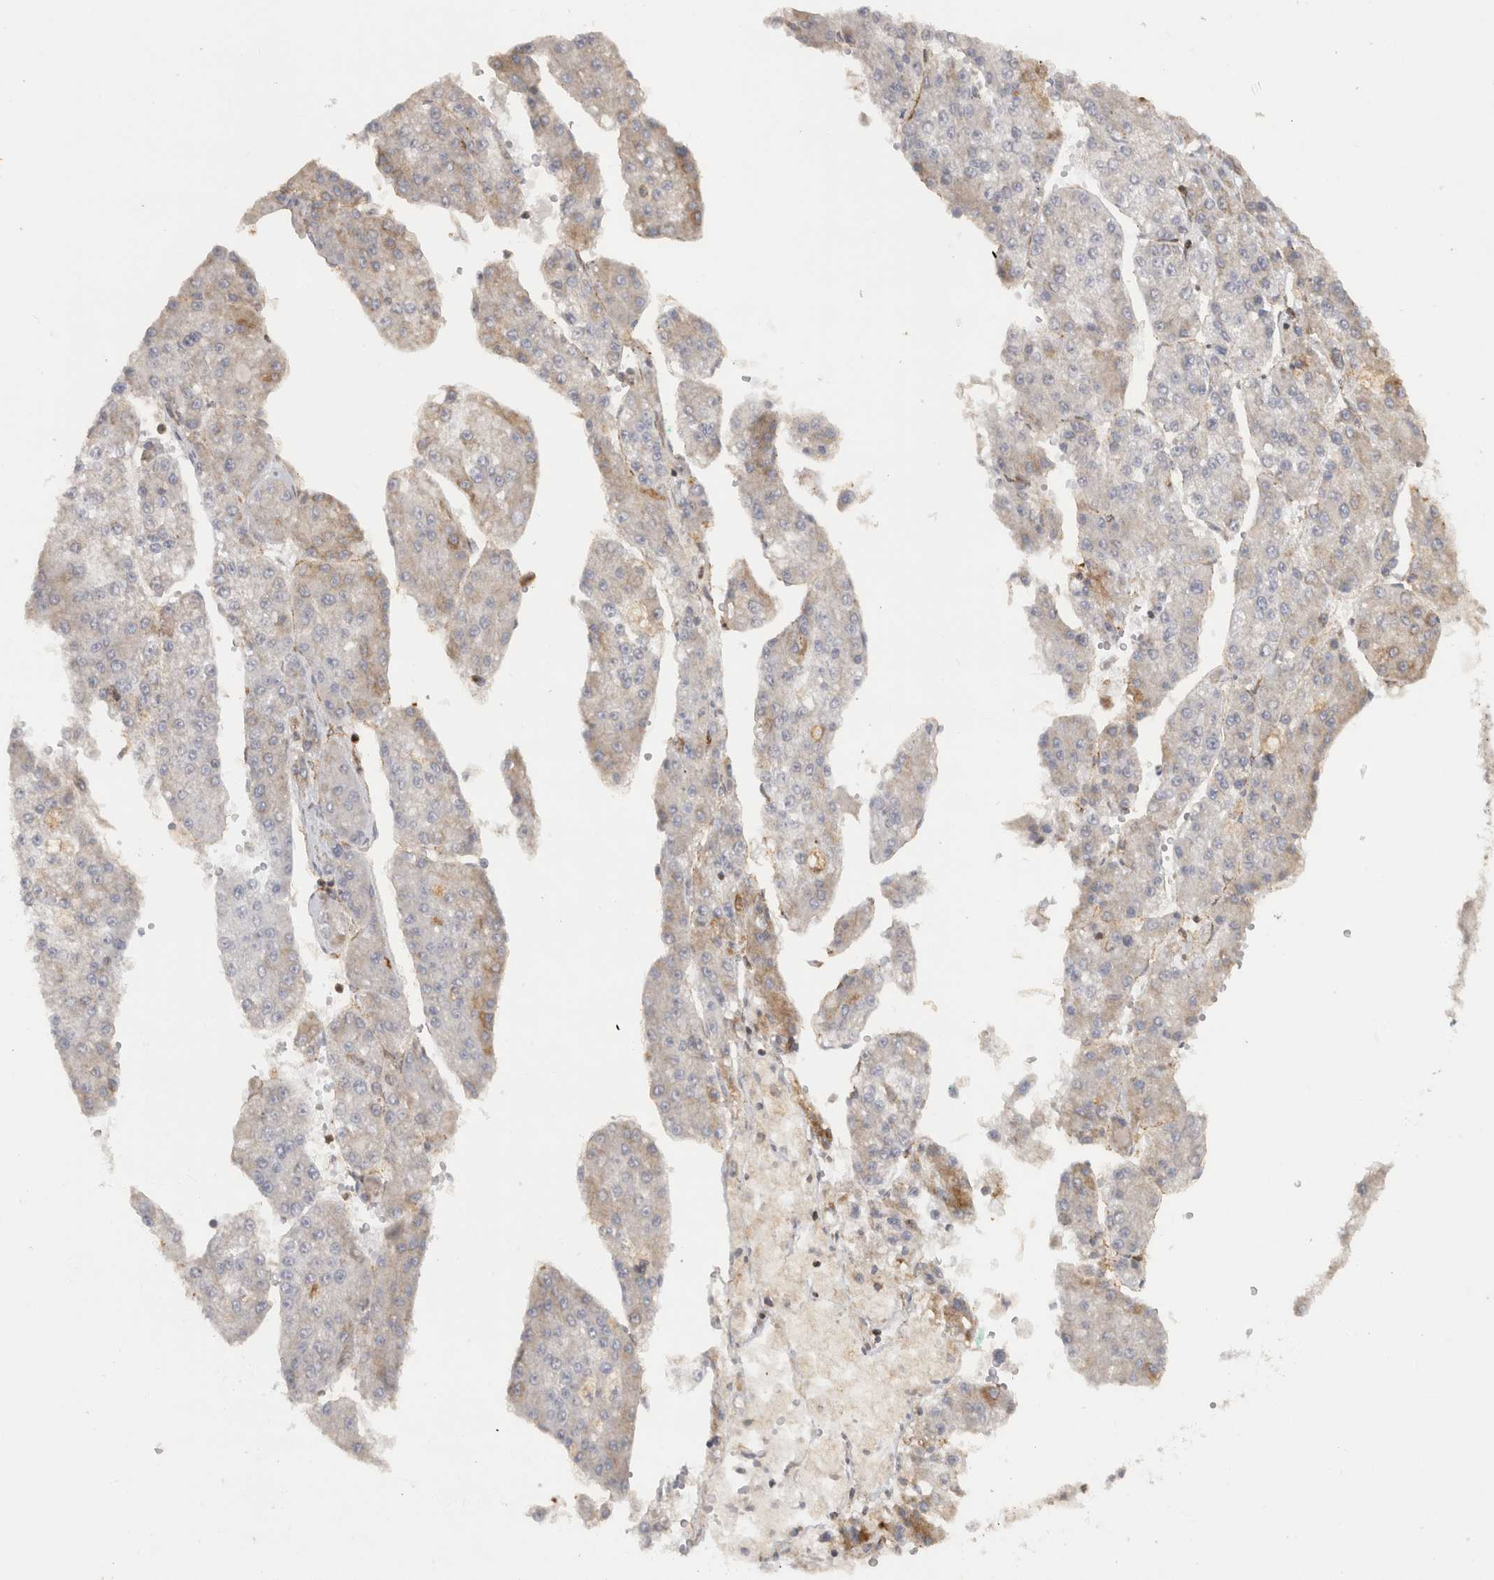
{"staining": {"intensity": "weak", "quantity": "<25%", "location": "cytoplasmic/membranous"}, "tissue": "liver cancer", "cell_type": "Tumor cells", "image_type": "cancer", "snomed": [{"axis": "morphology", "description": "Carcinoma, Hepatocellular, NOS"}, {"axis": "topography", "description": "Liver"}], "caption": "Immunohistochemistry of human liver hepatocellular carcinoma displays no positivity in tumor cells. (DAB (3,3'-diaminobenzidine) immunohistochemistry (IHC) with hematoxylin counter stain).", "gene": "HLA-E", "patient": {"sex": "female", "age": 73}}